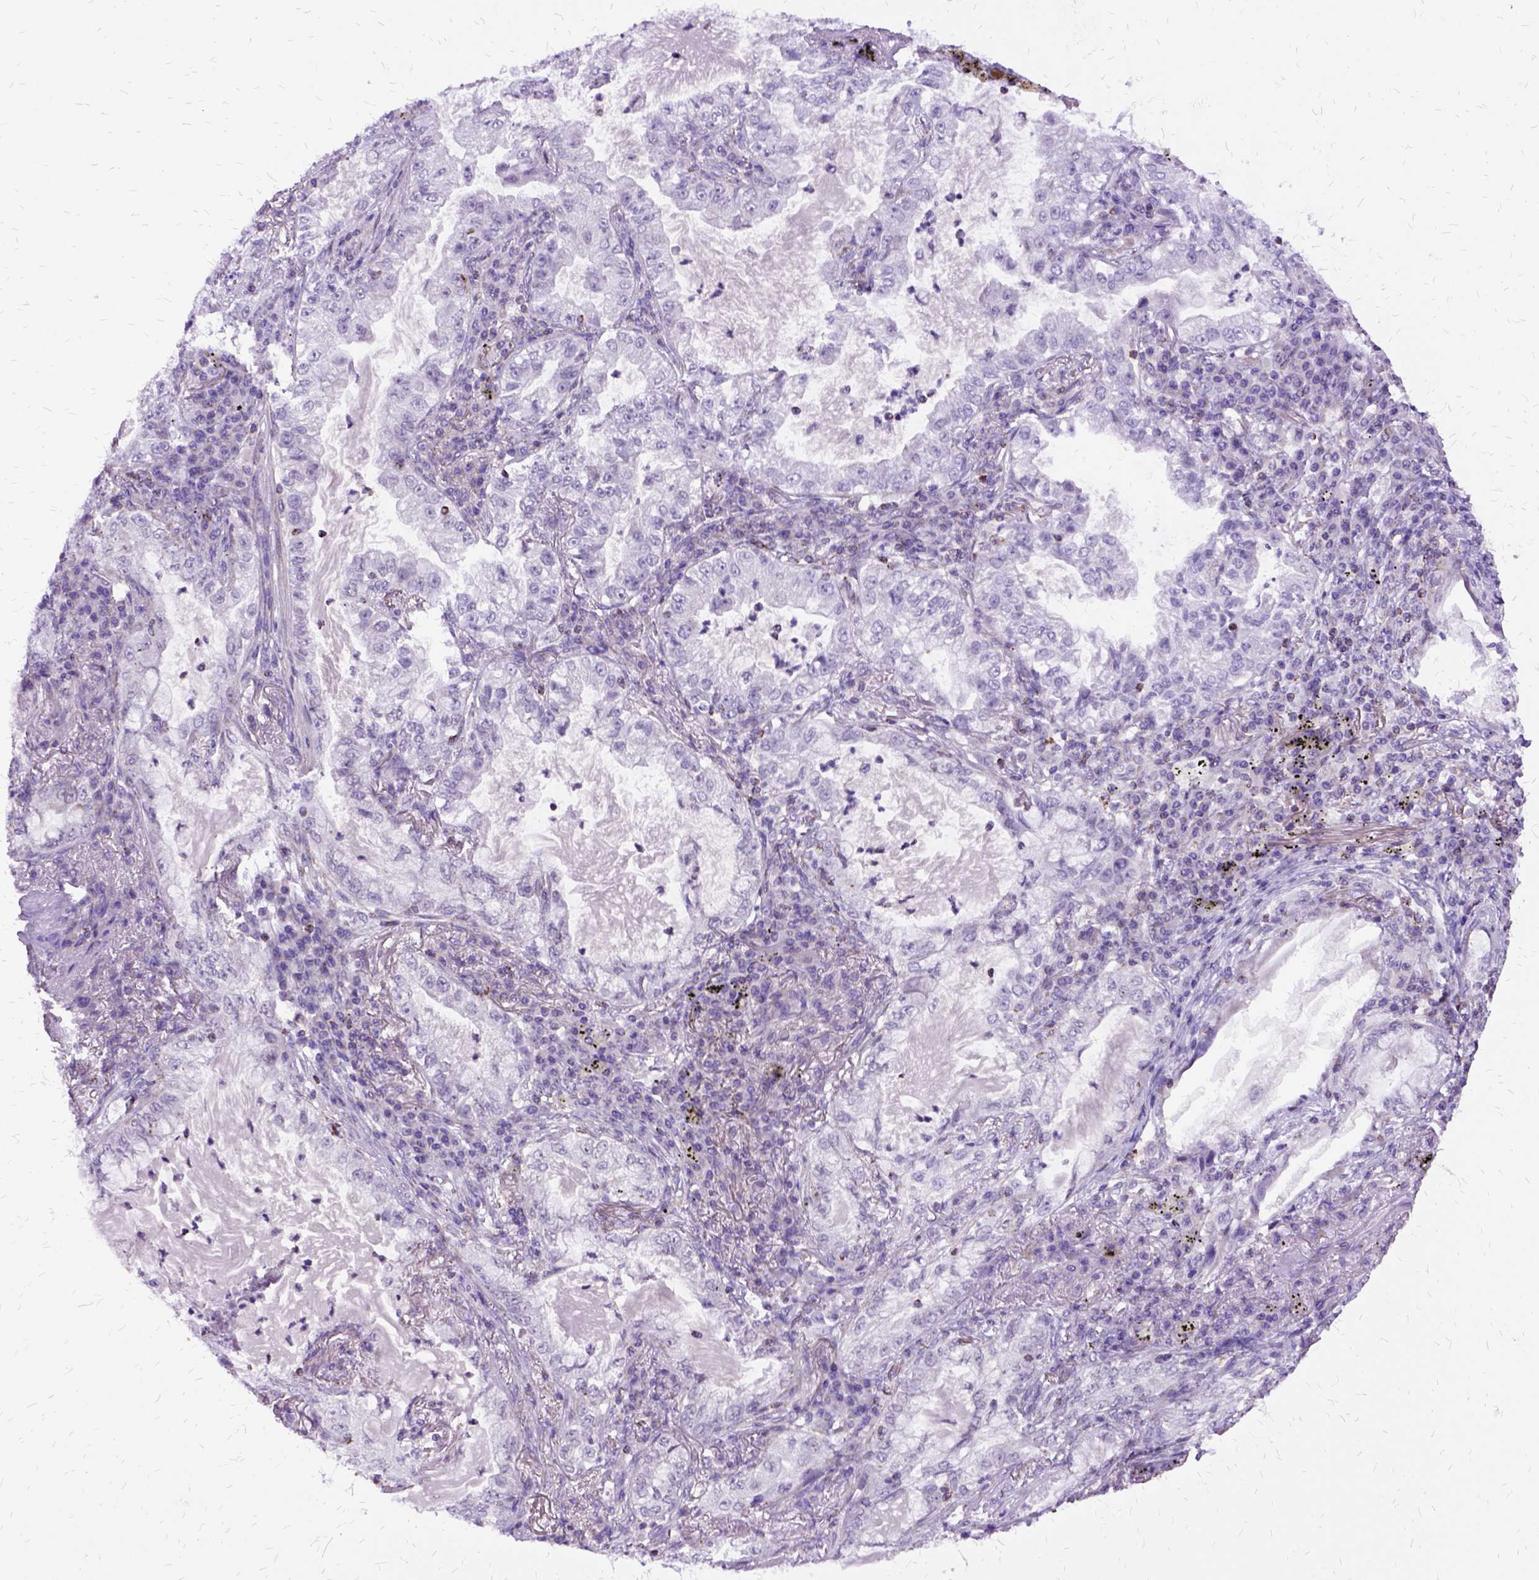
{"staining": {"intensity": "negative", "quantity": "none", "location": "none"}, "tissue": "lung cancer", "cell_type": "Tumor cells", "image_type": "cancer", "snomed": [{"axis": "morphology", "description": "Adenocarcinoma, NOS"}, {"axis": "topography", "description": "Lung"}], "caption": "A photomicrograph of adenocarcinoma (lung) stained for a protein reveals no brown staining in tumor cells.", "gene": "OXCT1", "patient": {"sex": "female", "age": 73}}